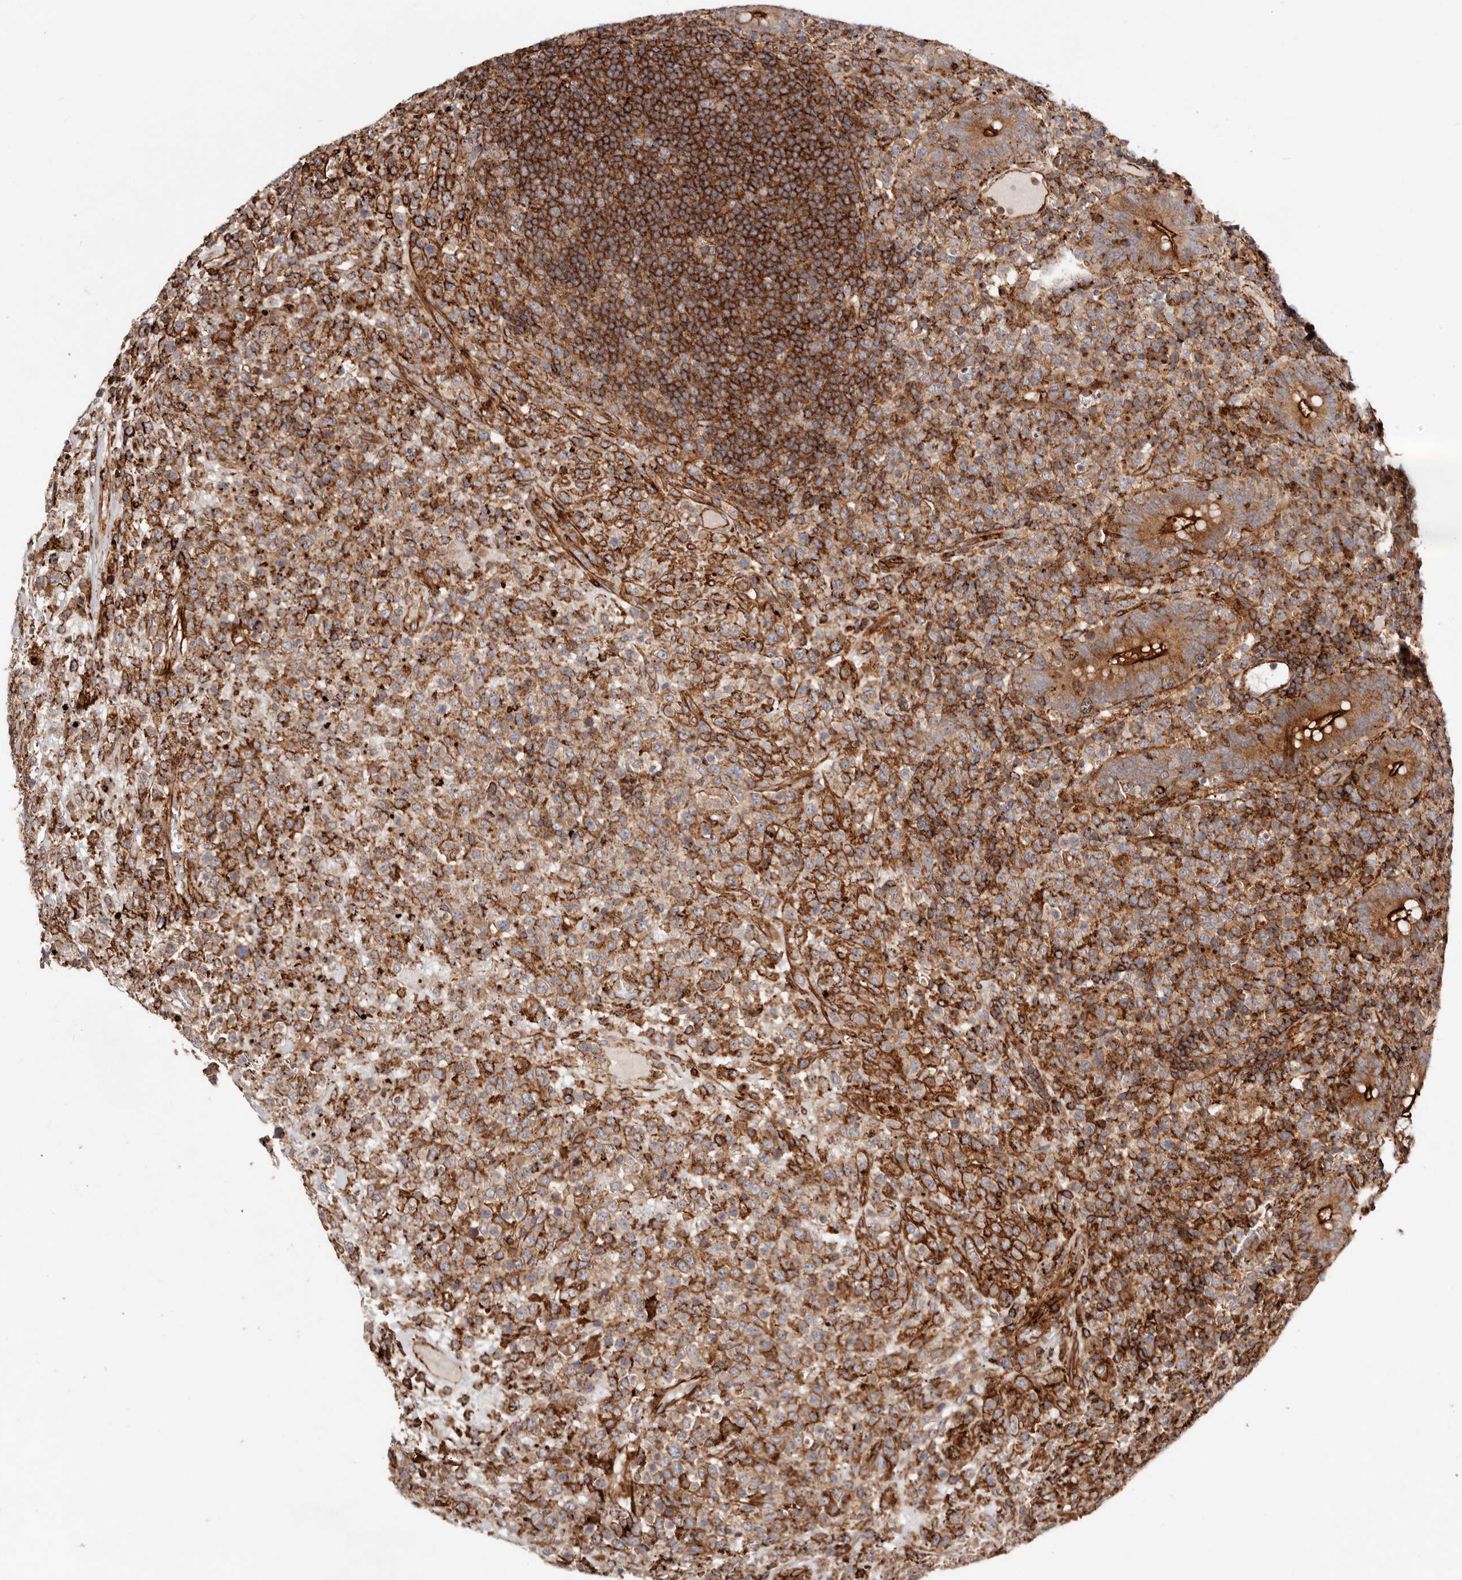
{"staining": {"intensity": "strong", "quantity": ">75%", "location": "cytoplasmic/membranous"}, "tissue": "lymphoma", "cell_type": "Tumor cells", "image_type": "cancer", "snomed": [{"axis": "morphology", "description": "Malignant lymphoma, non-Hodgkin's type, High grade"}, {"axis": "topography", "description": "Colon"}], "caption": "A histopathology image of lymphoma stained for a protein reveals strong cytoplasmic/membranous brown staining in tumor cells.", "gene": "PTPN22", "patient": {"sex": "female", "age": 53}}